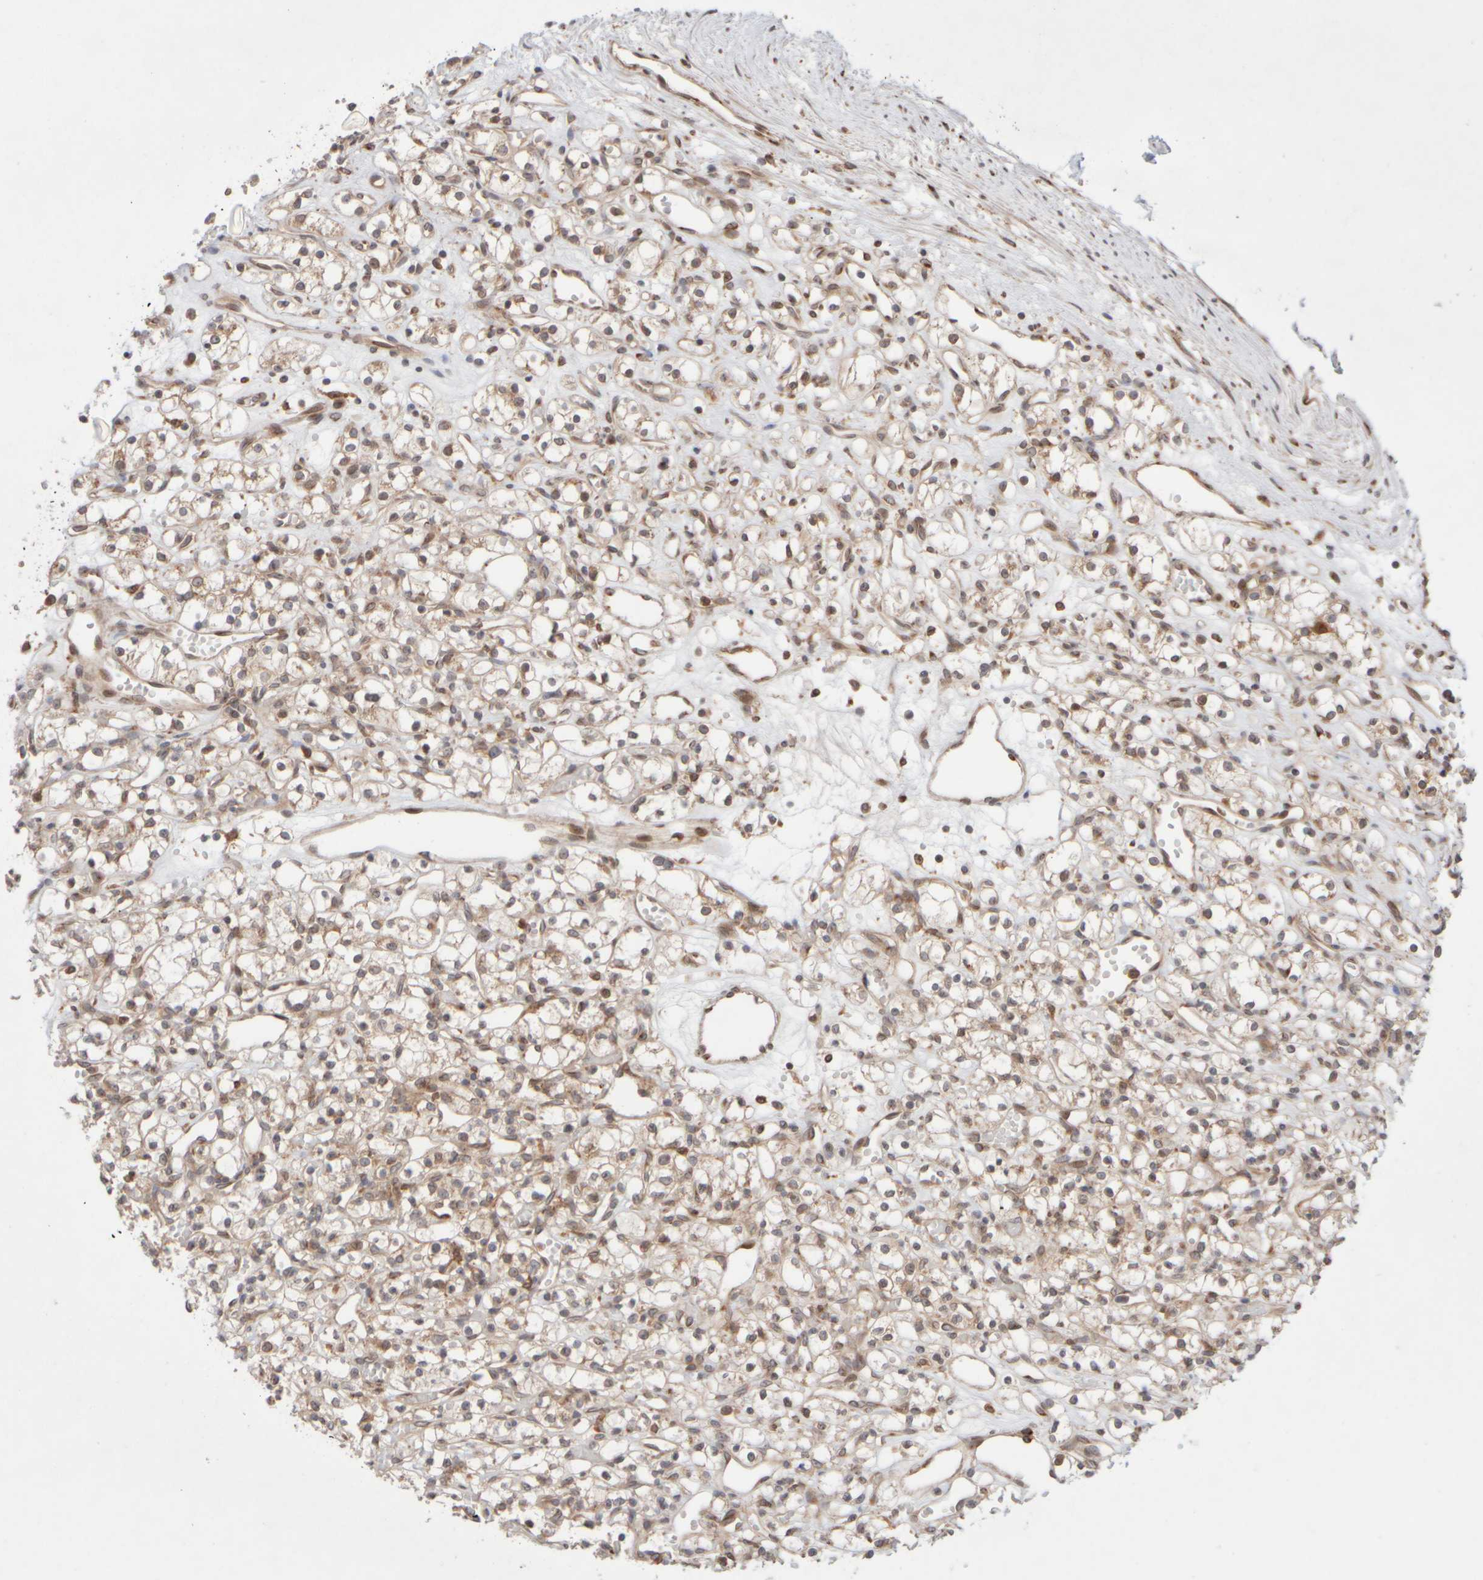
{"staining": {"intensity": "moderate", "quantity": ">75%", "location": "cytoplasmic/membranous"}, "tissue": "renal cancer", "cell_type": "Tumor cells", "image_type": "cancer", "snomed": [{"axis": "morphology", "description": "Adenocarcinoma, NOS"}, {"axis": "topography", "description": "Kidney"}], "caption": "Approximately >75% of tumor cells in human adenocarcinoma (renal) display moderate cytoplasmic/membranous protein positivity as visualized by brown immunohistochemical staining.", "gene": "GCN1", "patient": {"sex": "female", "age": 59}}